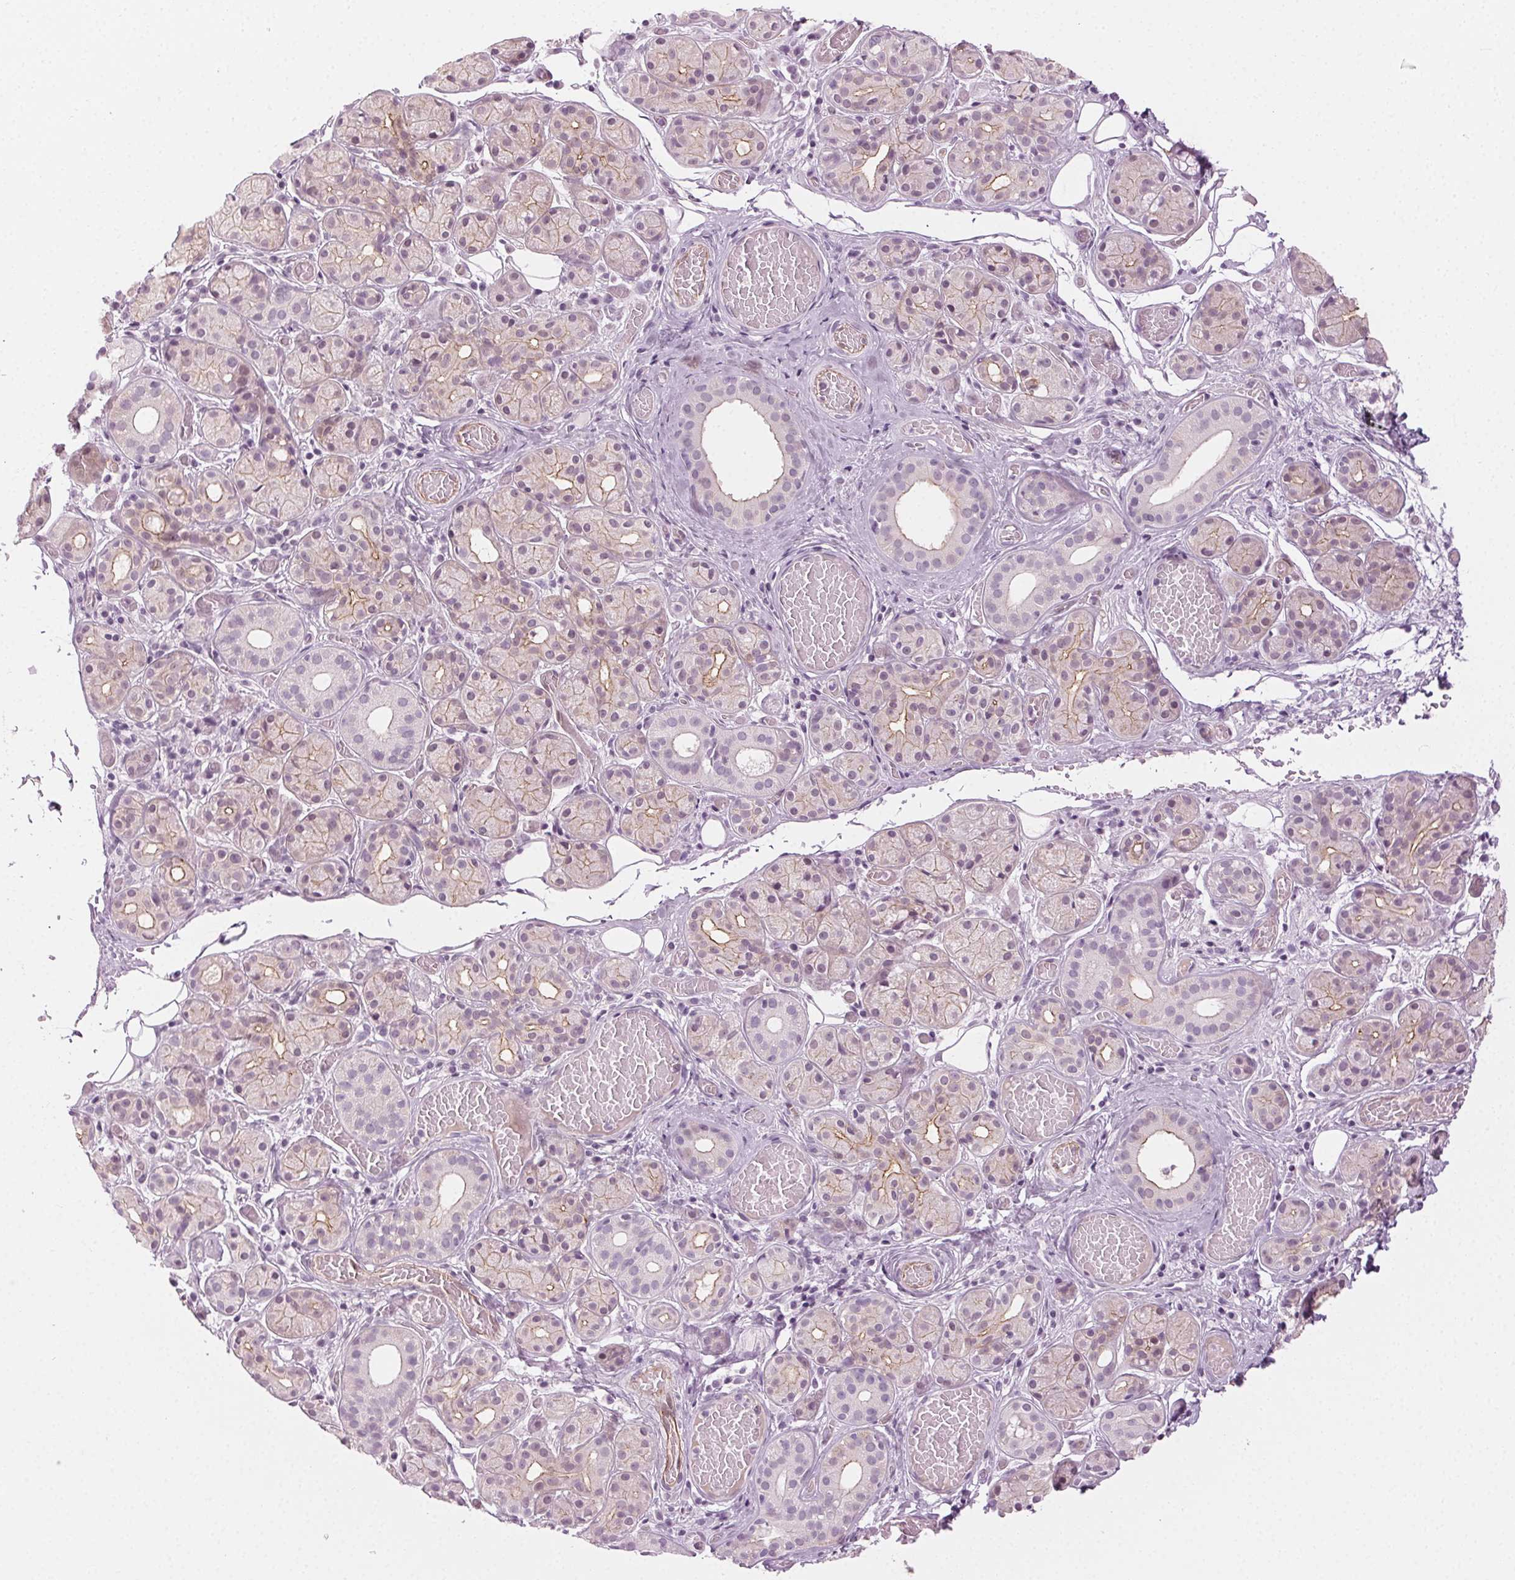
{"staining": {"intensity": "moderate", "quantity": "25%-75%", "location": "cytoplasmic/membranous"}, "tissue": "salivary gland", "cell_type": "Glandular cells", "image_type": "normal", "snomed": [{"axis": "morphology", "description": "Normal tissue, NOS"}, {"axis": "topography", "description": "Salivary gland"}, {"axis": "topography", "description": "Peripheral nerve tissue"}], "caption": "Immunohistochemical staining of benign salivary gland shows 25%-75% levels of moderate cytoplasmic/membranous protein positivity in about 25%-75% of glandular cells. Using DAB (3,3'-diaminobenzidine) (brown) and hematoxylin (blue) stains, captured at high magnification using brightfield microscopy.", "gene": "AIF1L", "patient": {"sex": "male", "age": 71}}